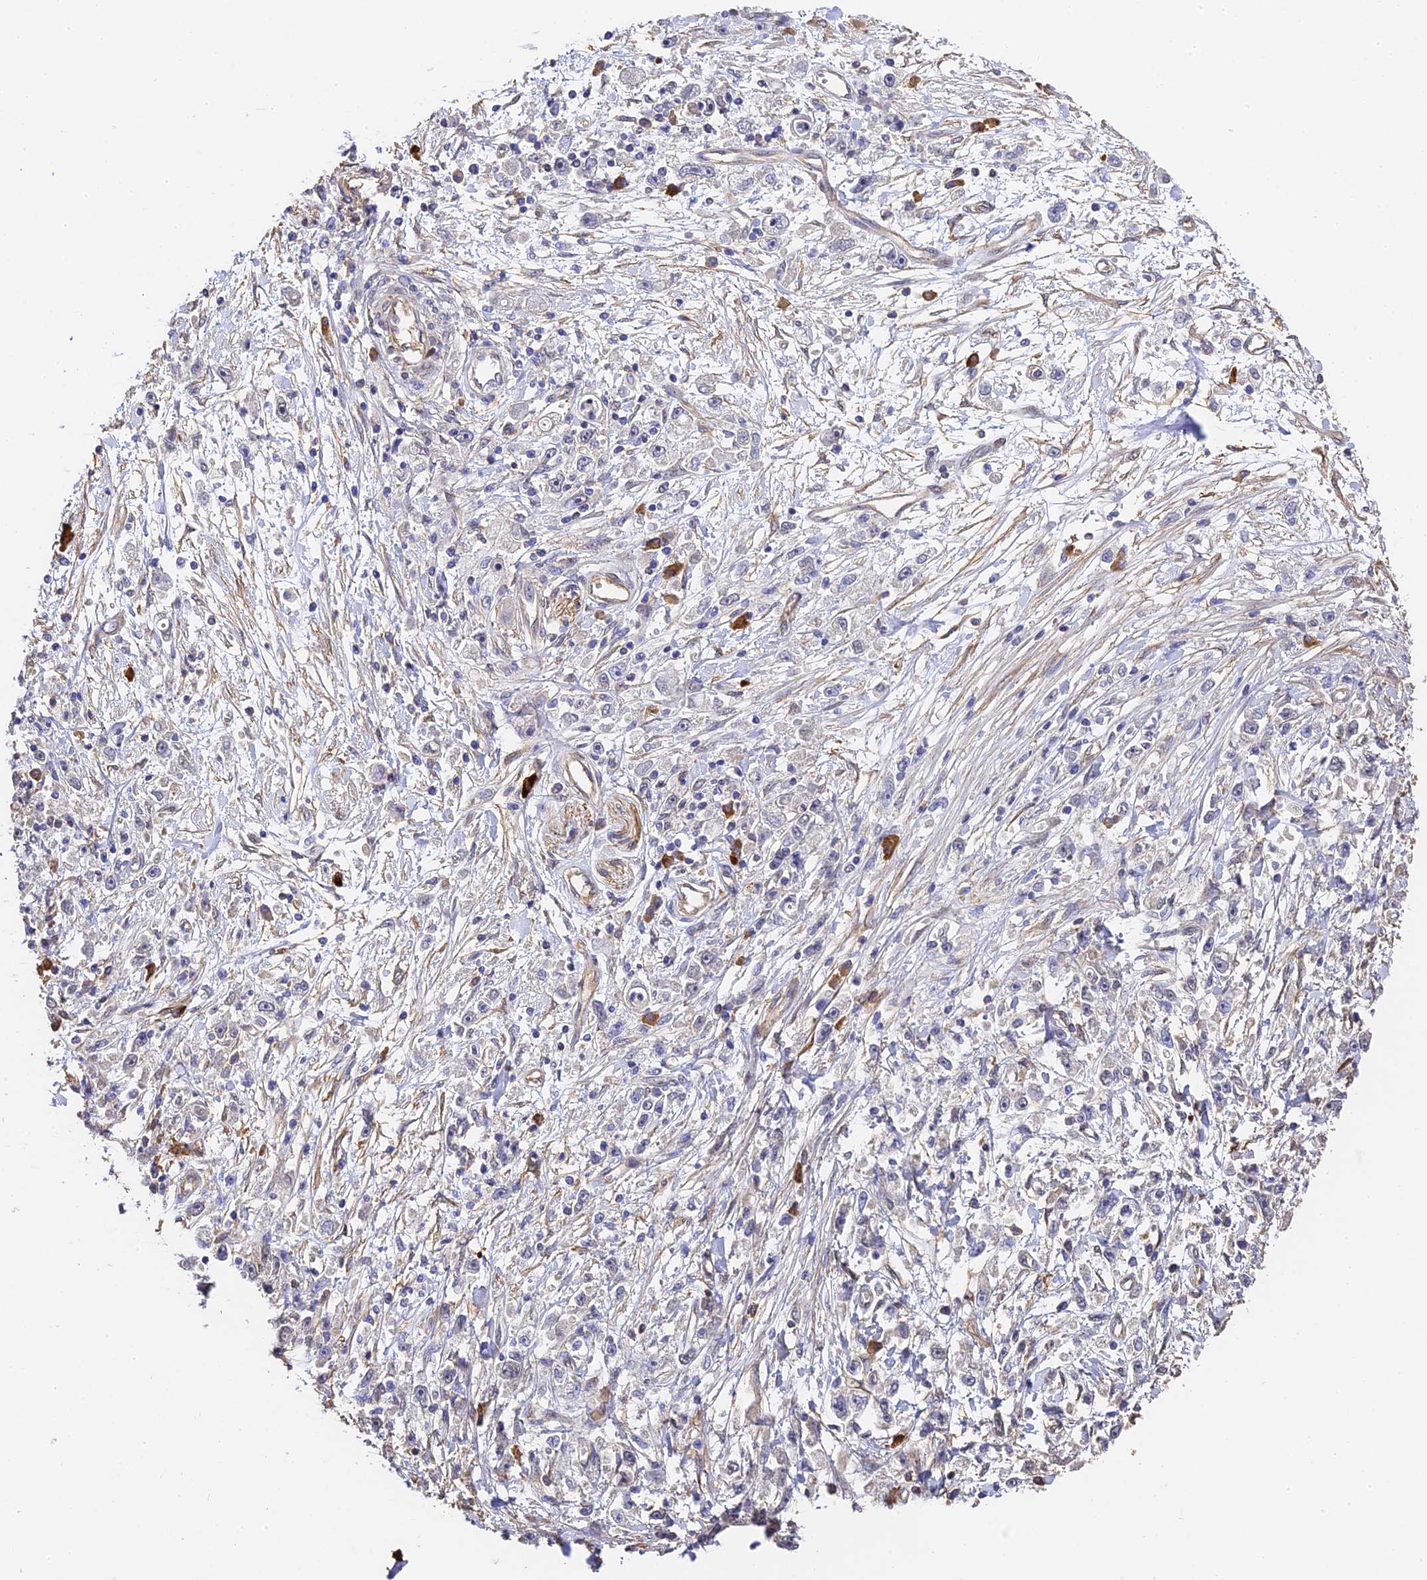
{"staining": {"intensity": "negative", "quantity": "none", "location": "none"}, "tissue": "stomach cancer", "cell_type": "Tumor cells", "image_type": "cancer", "snomed": [{"axis": "morphology", "description": "Adenocarcinoma, NOS"}, {"axis": "topography", "description": "Stomach"}], "caption": "This is an immunohistochemistry (IHC) histopathology image of human stomach cancer. There is no positivity in tumor cells.", "gene": "SLC11A1", "patient": {"sex": "female", "age": 59}}